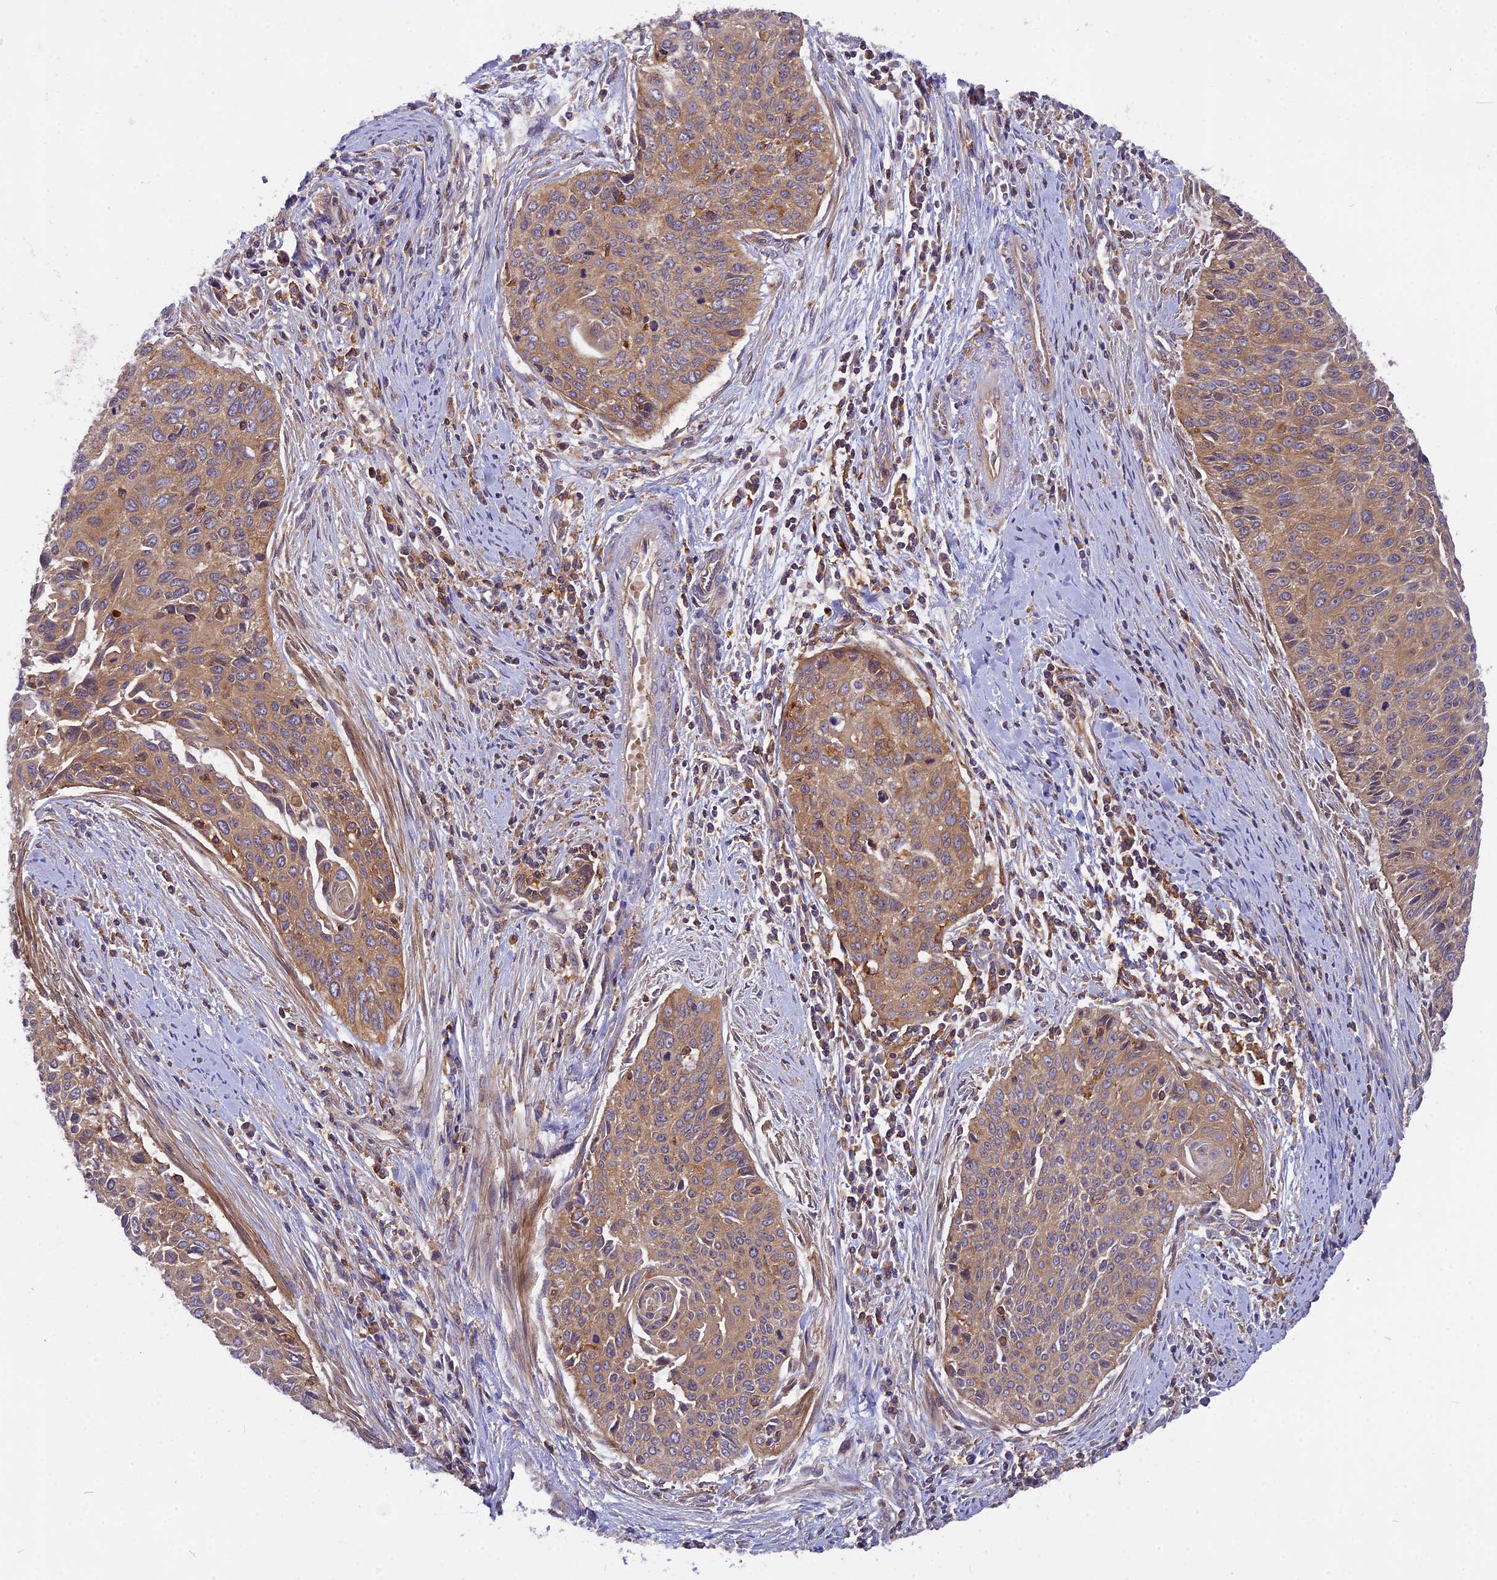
{"staining": {"intensity": "moderate", "quantity": ">75%", "location": "cytoplasmic/membranous"}, "tissue": "cervical cancer", "cell_type": "Tumor cells", "image_type": "cancer", "snomed": [{"axis": "morphology", "description": "Squamous cell carcinoma, NOS"}, {"axis": "topography", "description": "Cervix"}], "caption": "Protein staining of cervical squamous cell carcinoma tissue shows moderate cytoplasmic/membranous expression in approximately >75% of tumor cells.", "gene": "MYO9B", "patient": {"sex": "female", "age": 55}}